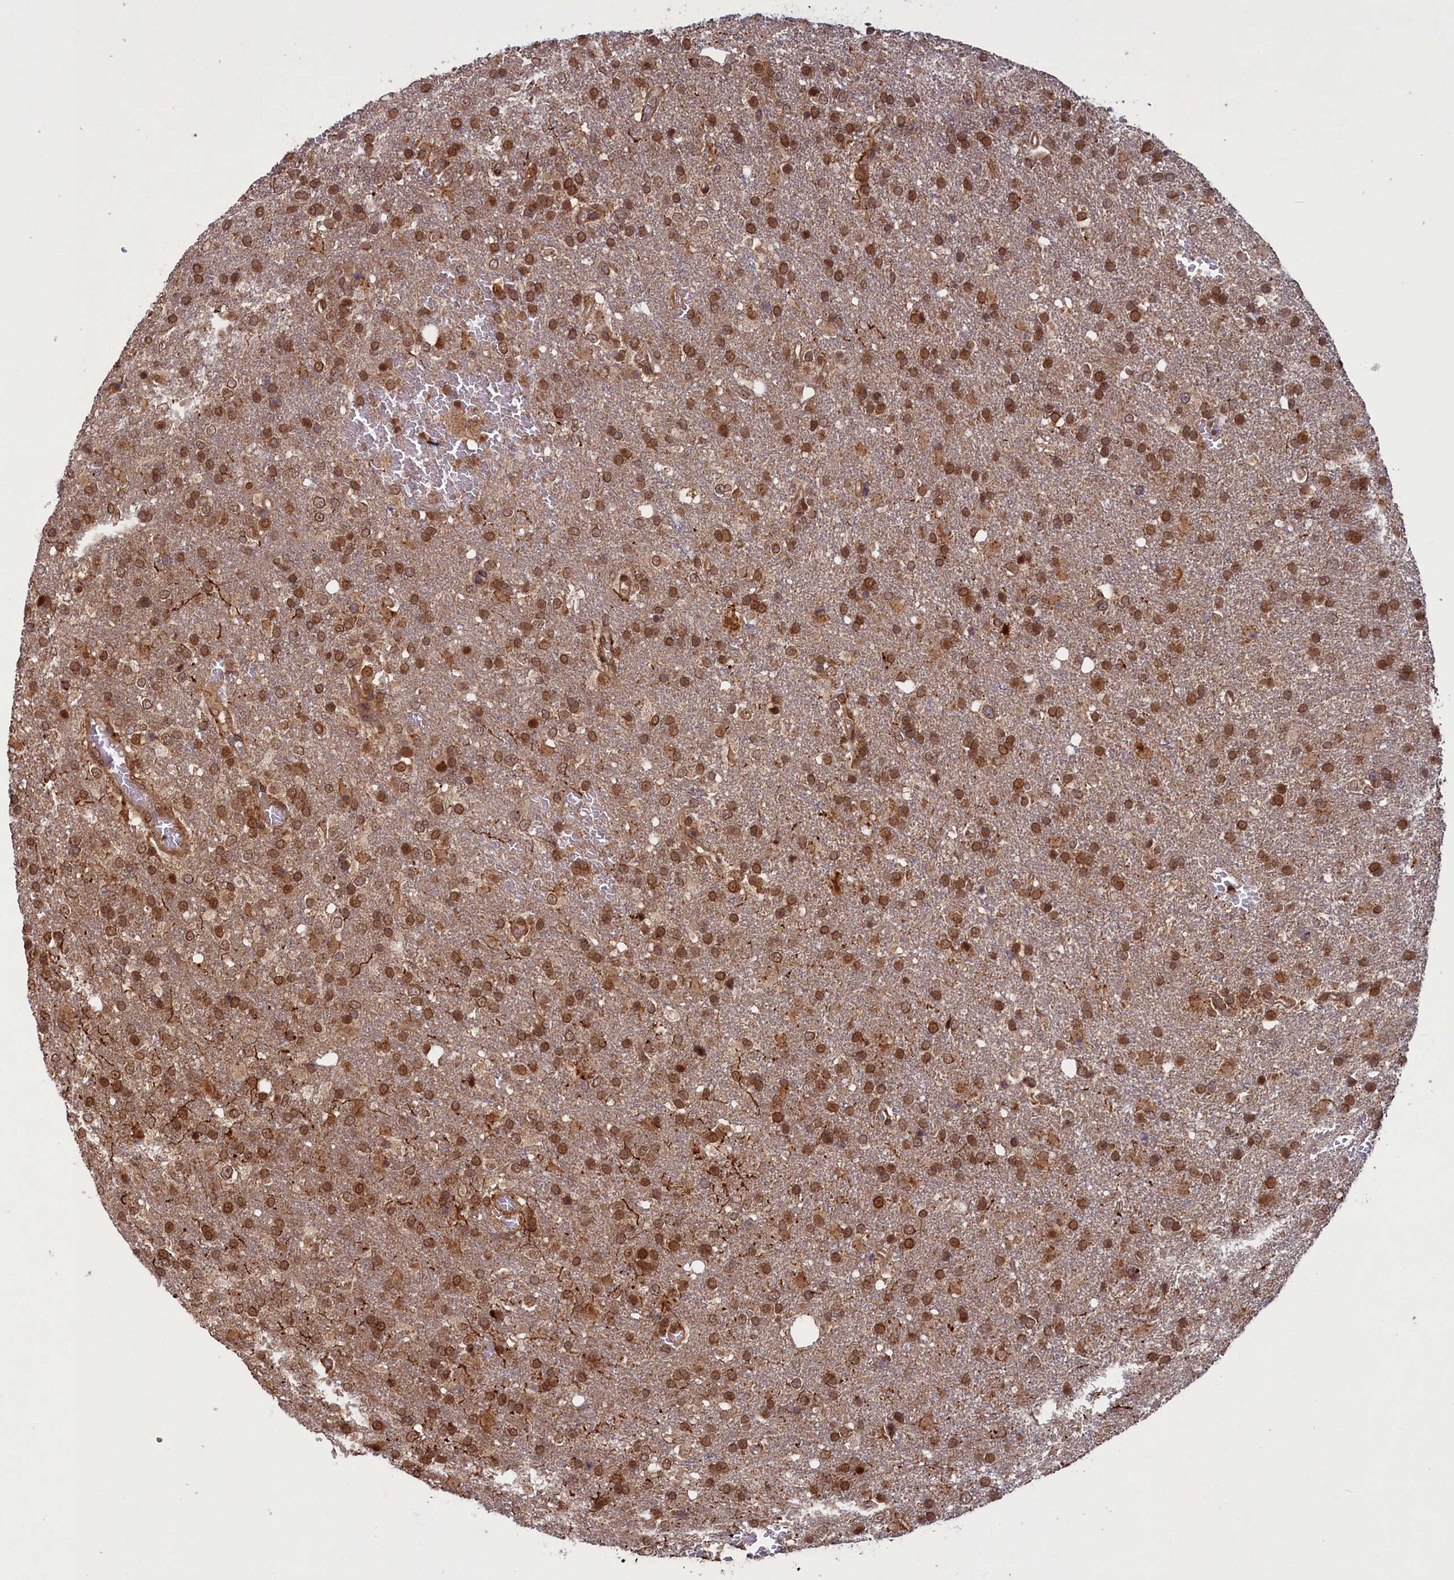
{"staining": {"intensity": "moderate", "quantity": ">75%", "location": "cytoplasmic/membranous,nuclear"}, "tissue": "glioma", "cell_type": "Tumor cells", "image_type": "cancer", "snomed": [{"axis": "morphology", "description": "Glioma, malignant, High grade"}, {"axis": "topography", "description": "Brain"}], "caption": "High-power microscopy captured an immunohistochemistry (IHC) micrograph of glioma, revealing moderate cytoplasmic/membranous and nuclear staining in about >75% of tumor cells.", "gene": "NAE1", "patient": {"sex": "female", "age": 74}}